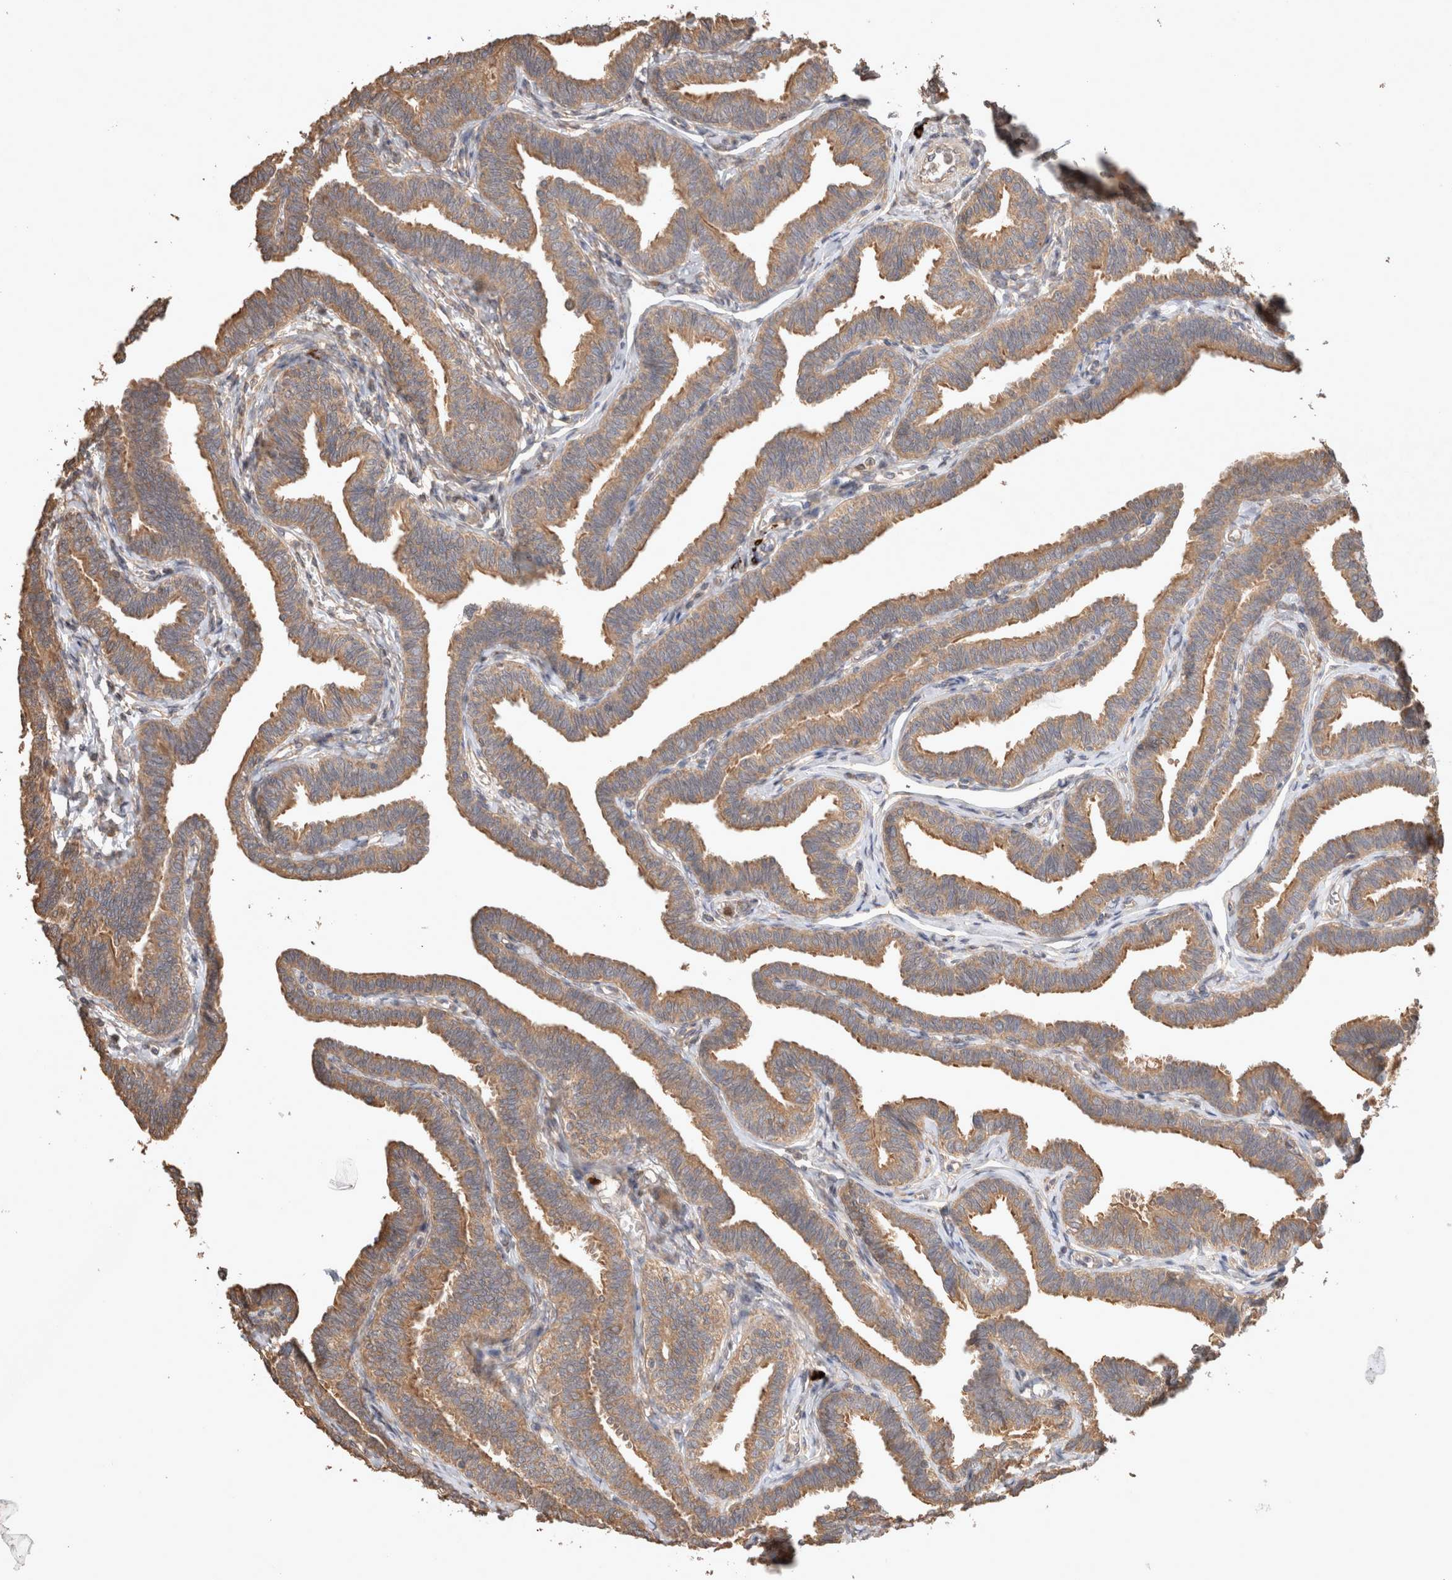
{"staining": {"intensity": "strong", "quantity": ">75%", "location": "cytoplasmic/membranous"}, "tissue": "fallopian tube", "cell_type": "Glandular cells", "image_type": "normal", "snomed": [{"axis": "morphology", "description": "Normal tissue, NOS"}, {"axis": "topography", "description": "Fallopian tube"}, {"axis": "topography", "description": "Ovary"}], "caption": "Immunohistochemical staining of normal fallopian tube exhibits high levels of strong cytoplasmic/membranous expression in approximately >75% of glandular cells.", "gene": "HROB", "patient": {"sex": "female", "age": 23}}